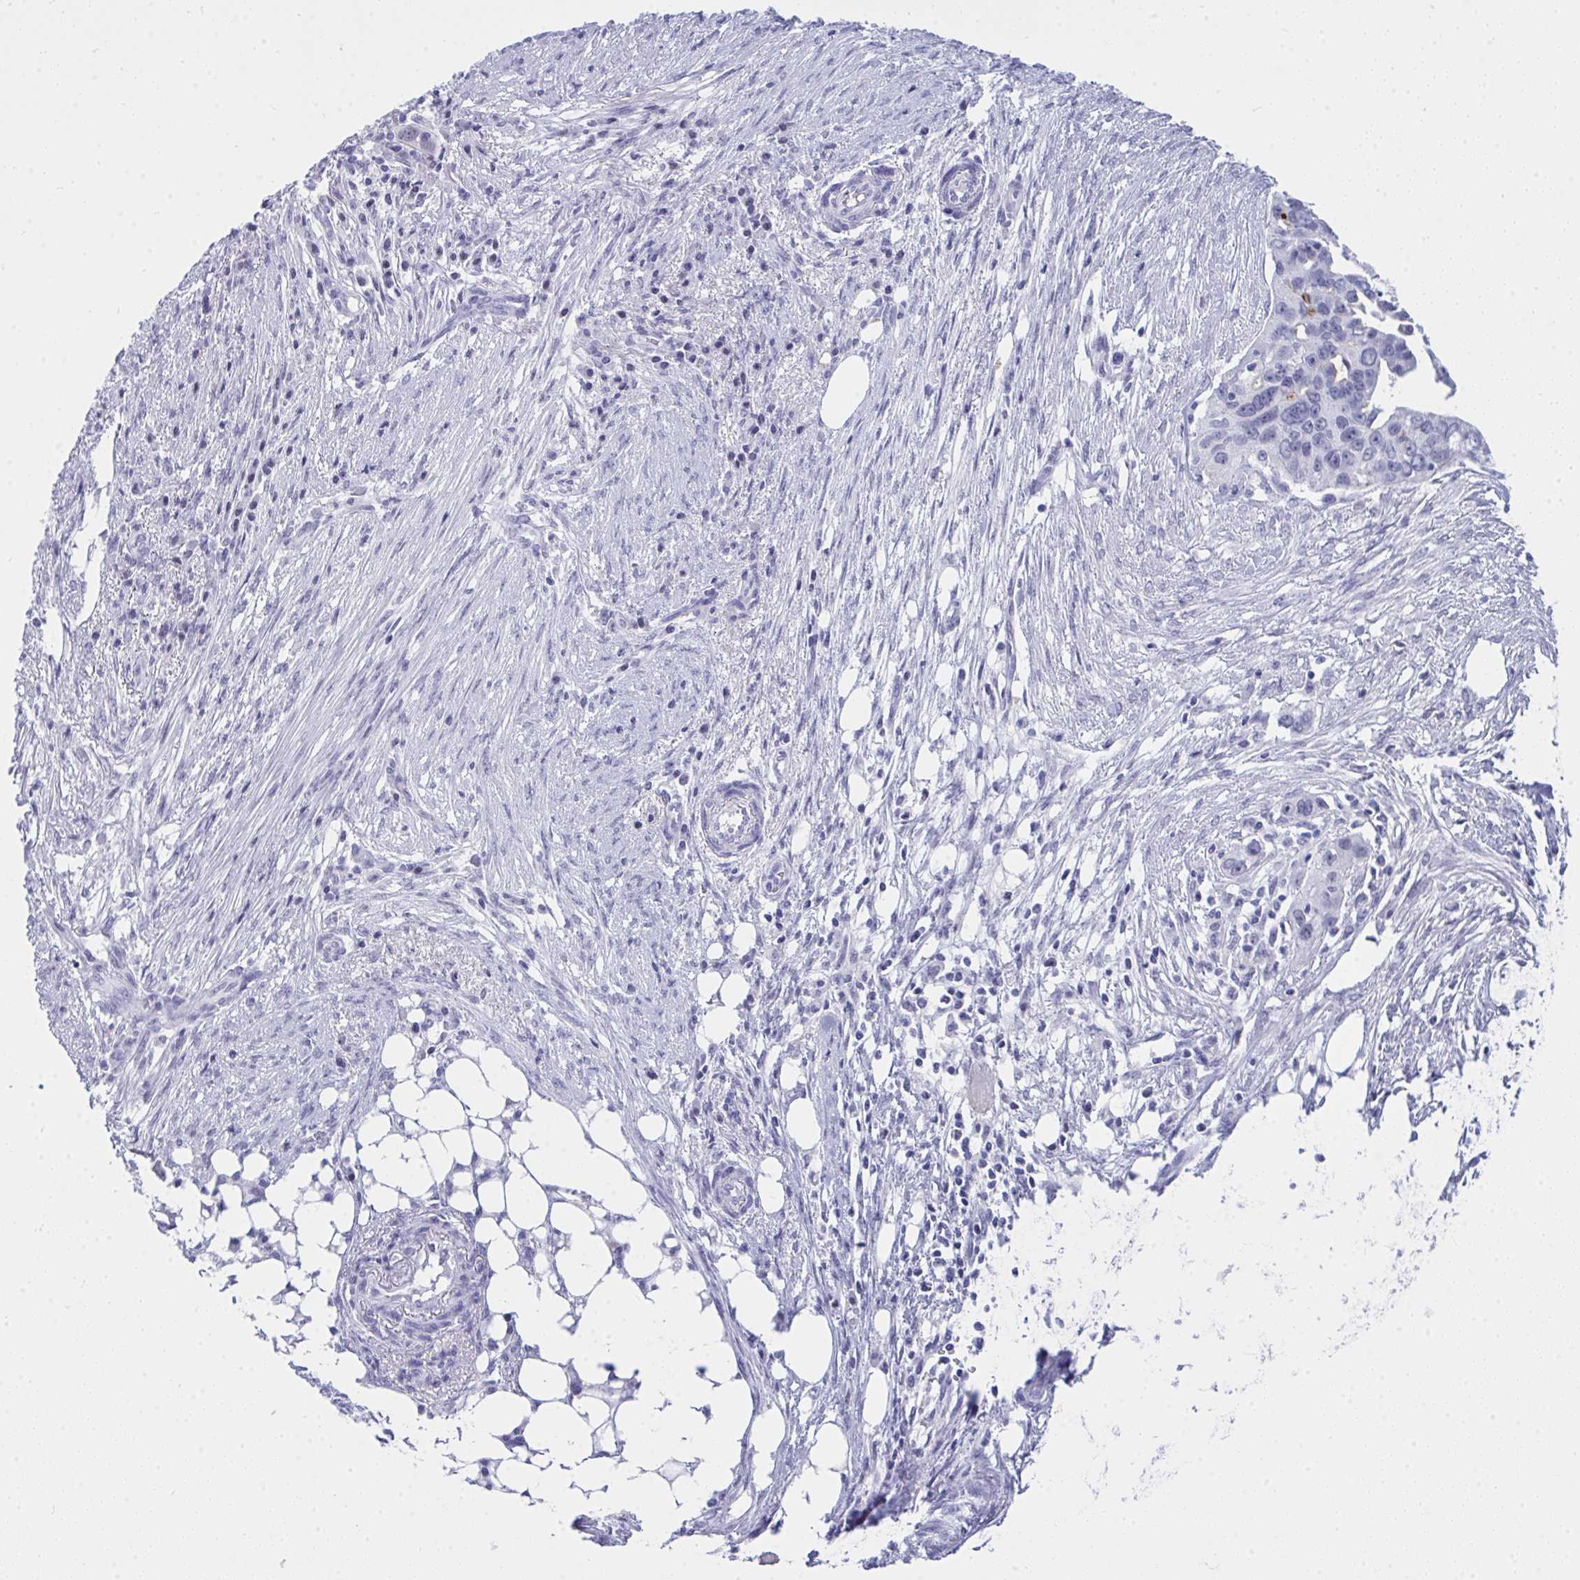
{"staining": {"intensity": "weak", "quantity": "<25%", "location": "cytoplasmic/membranous"}, "tissue": "ovarian cancer", "cell_type": "Tumor cells", "image_type": "cancer", "snomed": [{"axis": "morphology", "description": "Carcinoma, endometroid"}, {"axis": "morphology", "description": "Cystadenocarcinoma, serous, NOS"}, {"axis": "topography", "description": "Ovary"}], "caption": "Image shows no protein expression in tumor cells of ovarian serous cystadenocarcinoma tissue. (Brightfield microscopy of DAB (3,3'-diaminobenzidine) immunohistochemistry at high magnification).", "gene": "OR5F1", "patient": {"sex": "female", "age": 45}}